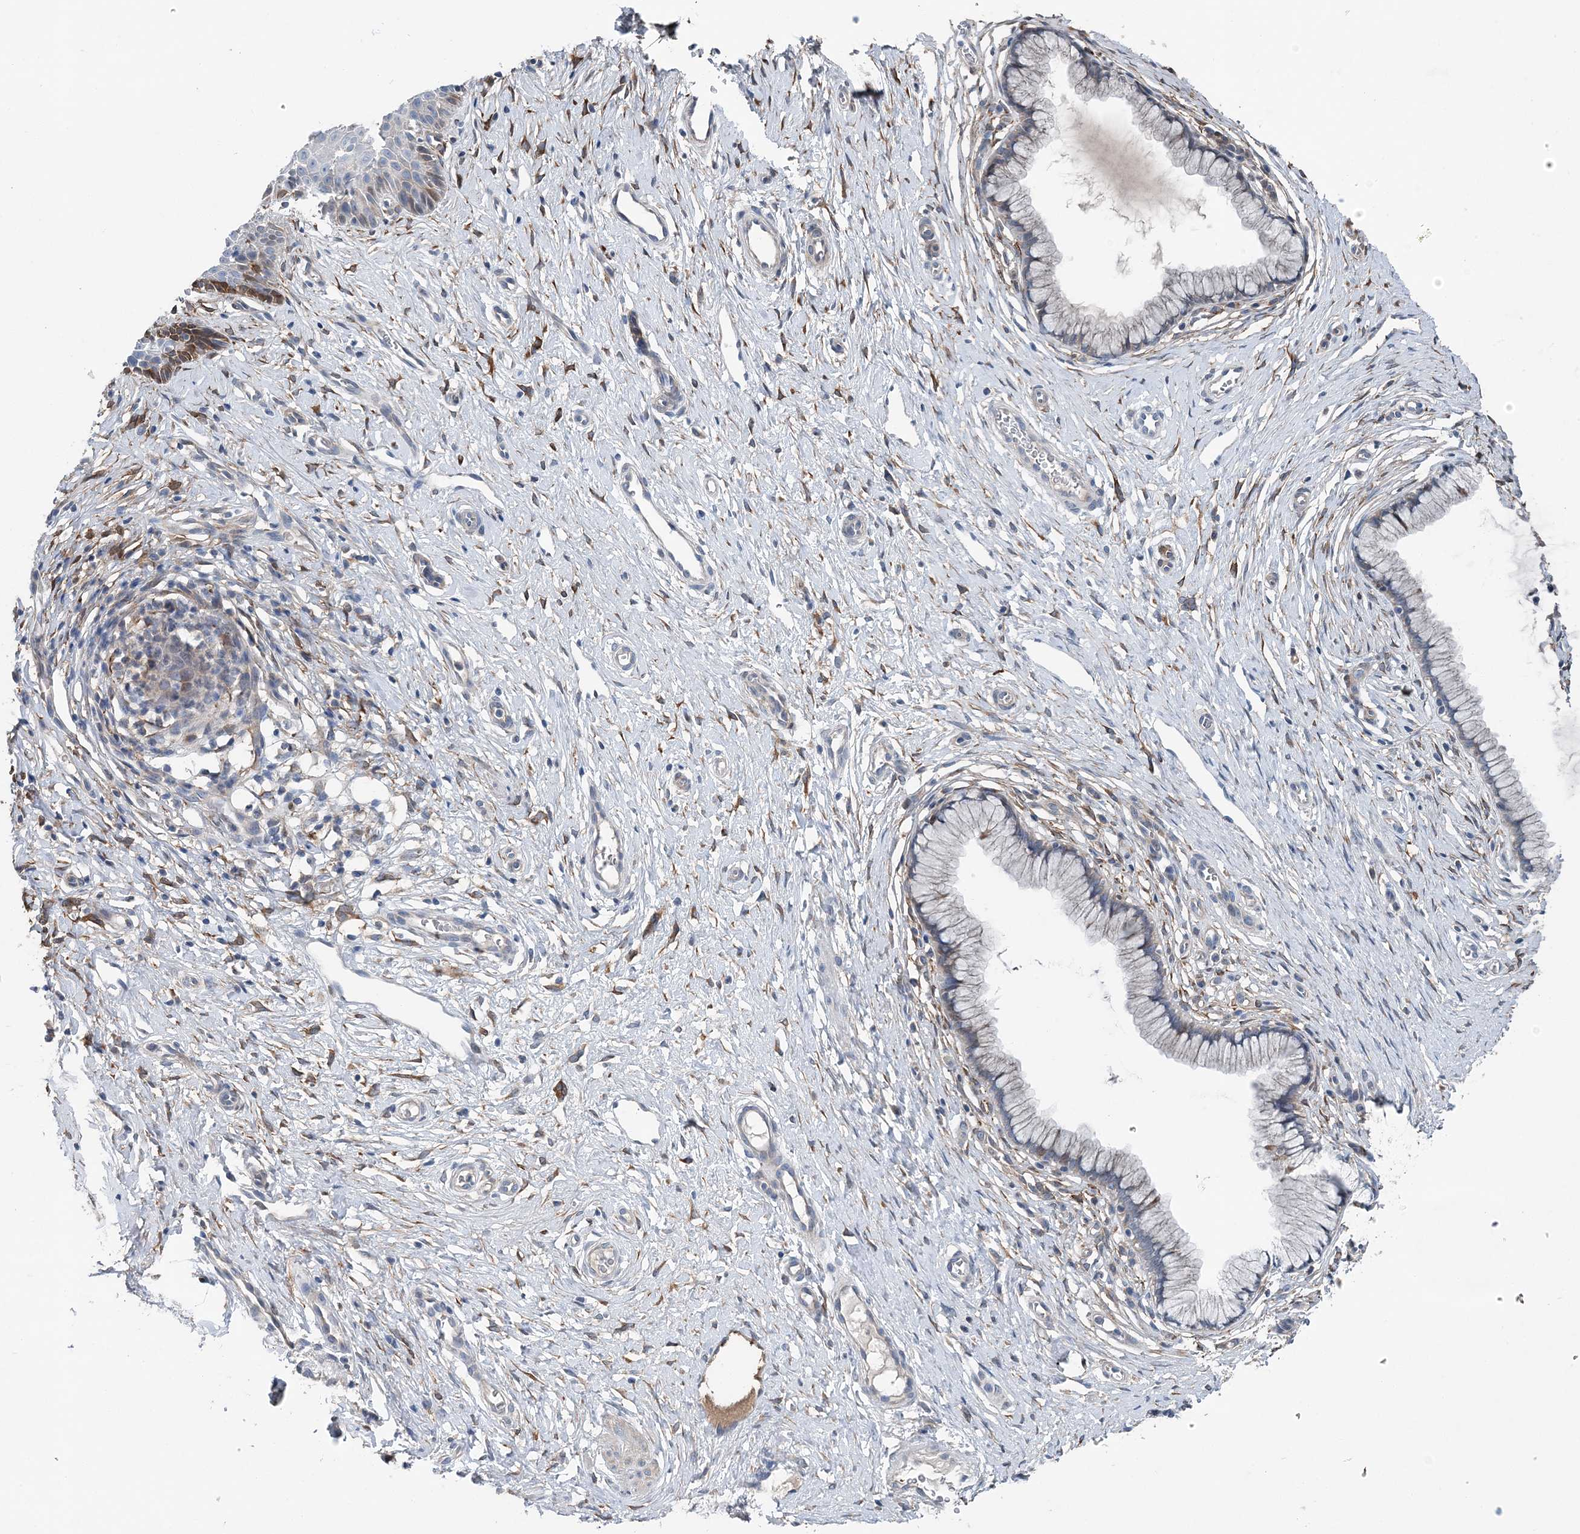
{"staining": {"intensity": "weak", "quantity": "<25%", "location": "cytoplasmic/membranous"}, "tissue": "cervix", "cell_type": "Glandular cells", "image_type": "normal", "snomed": [{"axis": "morphology", "description": "Normal tissue, NOS"}, {"axis": "topography", "description": "Cervix"}], "caption": "DAB (3,3'-diaminobenzidine) immunohistochemical staining of unremarkable cervix reveals no significant positivity in glandular cells.", "gene": "SPOPL", "patient": {"sex": "female", "age": 36}}